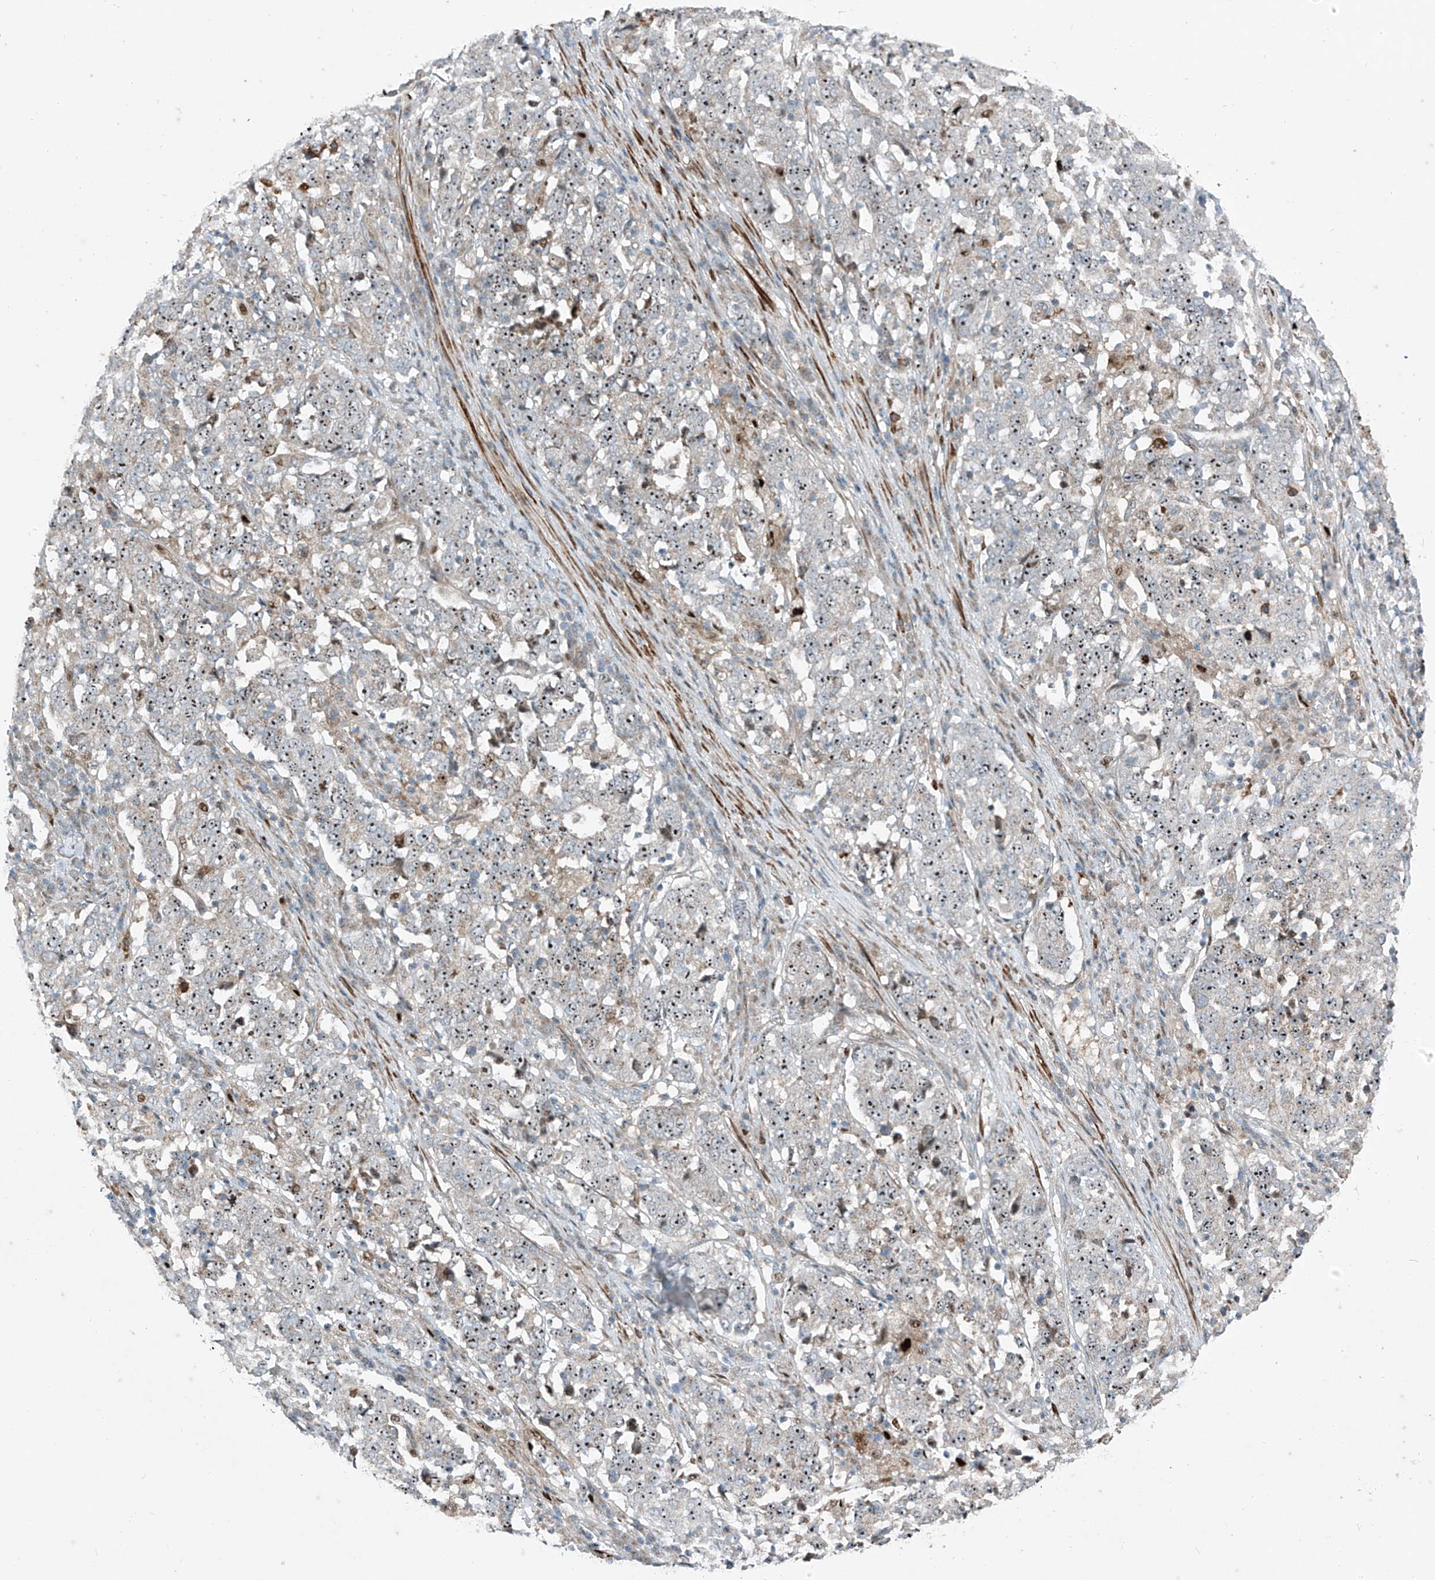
{"staining": {"intensity": "moderate", "quantity": ">75%", "location": "nuclear"}, "tissue": "stomach cancer", "cell_type": "Tumor cells", "image_type": "cancer", "snomed": [{"axis": "morphology", "description": "Adenocarcinoma, NOS"}, {"axis": "topography", "description": "Stomach"}], "caption": "Human stomach cancer (adenocarcinoma) stained for a protein (brown) reveals moderate nuclear positive staining in about >75% of tumor cells.", "gene": "PPCS", "patient": {"sex": "male", "age": 59}}